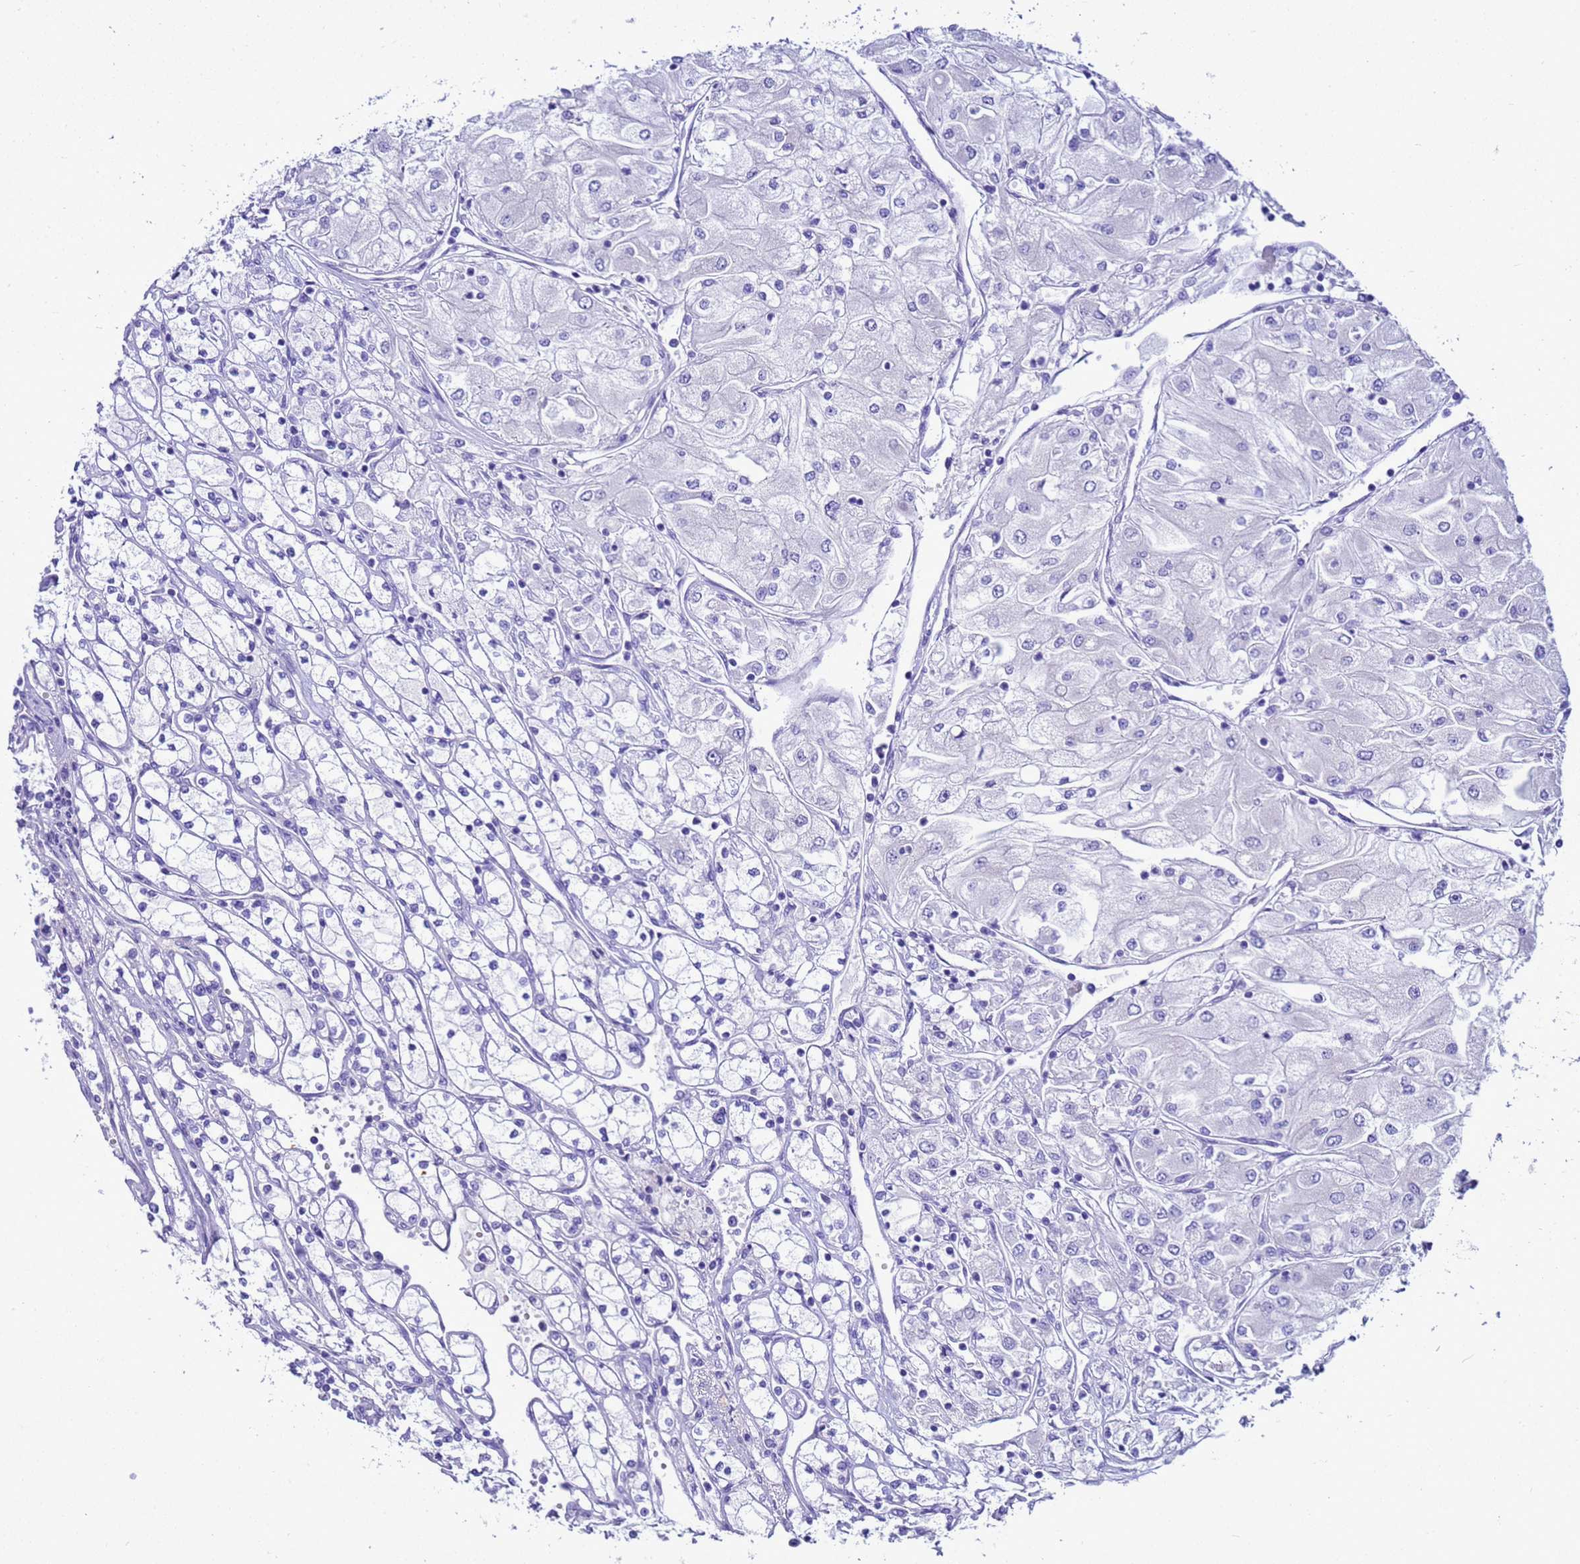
{"staining": {"intensity": "negative", "quantity": "none", "location": "none"}, "tissue": "renal cancer", "cell_type": "Tumor cells", "image_type": "cancer", "snomed": [{"axis": "morphology", "description": "Adenocarcinoma, NOS"}, {"axis": "topography", "description": "Kidney"}], "caption": "Immunohistochemistry of human renal cancer (adenocarcinoma) displays no staining in tumor cells.", "gene": "BEST2", "patient": {"sex": "male", "age": 80}}